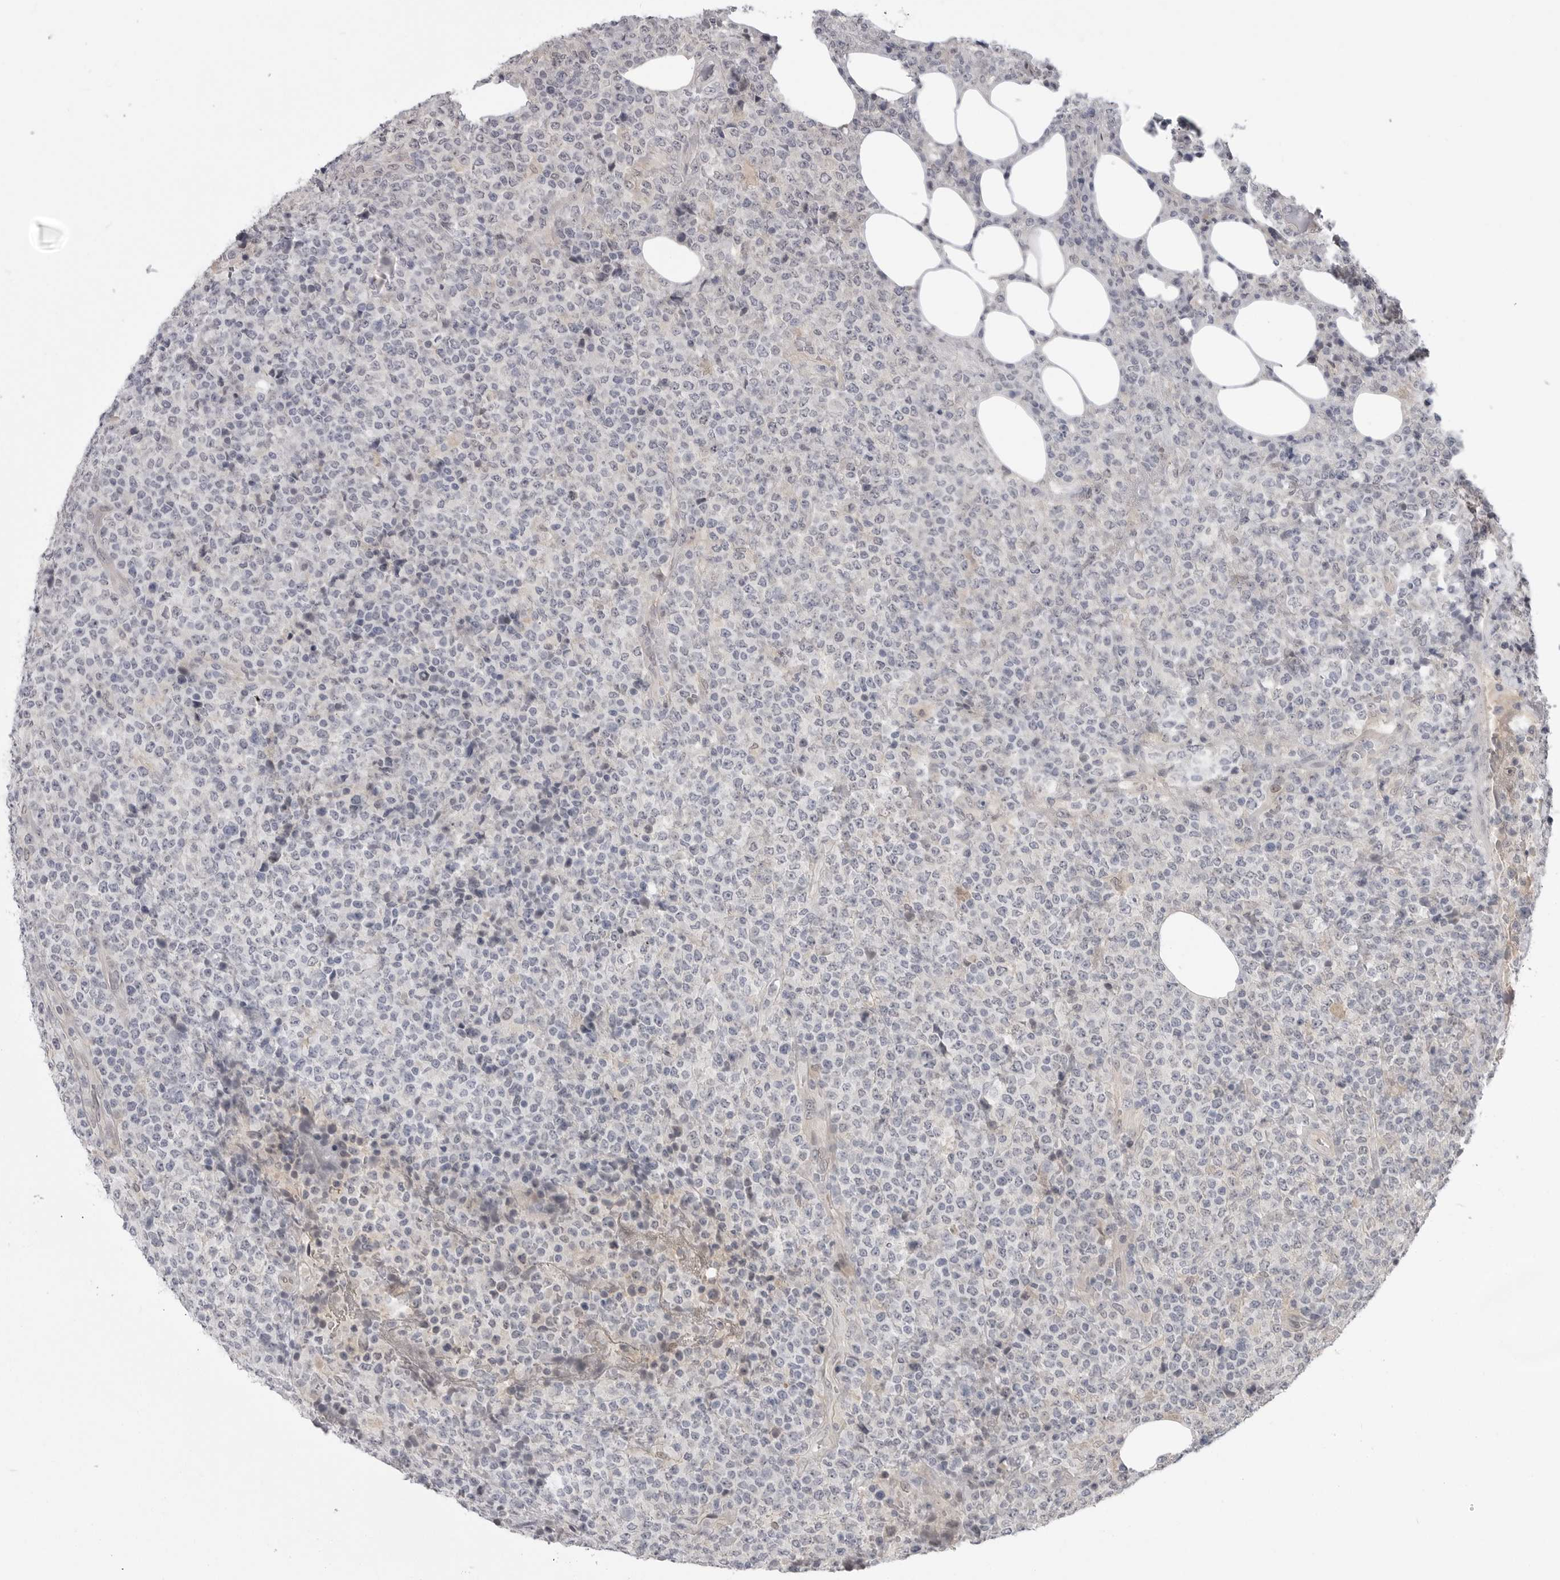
{"staining": {"intensity": "negative", "quantity": "none", "location": "none"}, "tissue": "lymphoma", "cell_type": "Tumor cells", "image_type": "cancer", "snomed": [{"axis": "morphology", "description": "Malignant lymphoma, non-Hodgkin's type, High grade"}, {"axis": "topography", "description": "Lymph node"}], "caption": "Immunohistochemical staining of human lymphoma reveals no significant positivity in tumor cells.", "gene": "PNPO", "patient": {"sex": "male", "age": 13}}